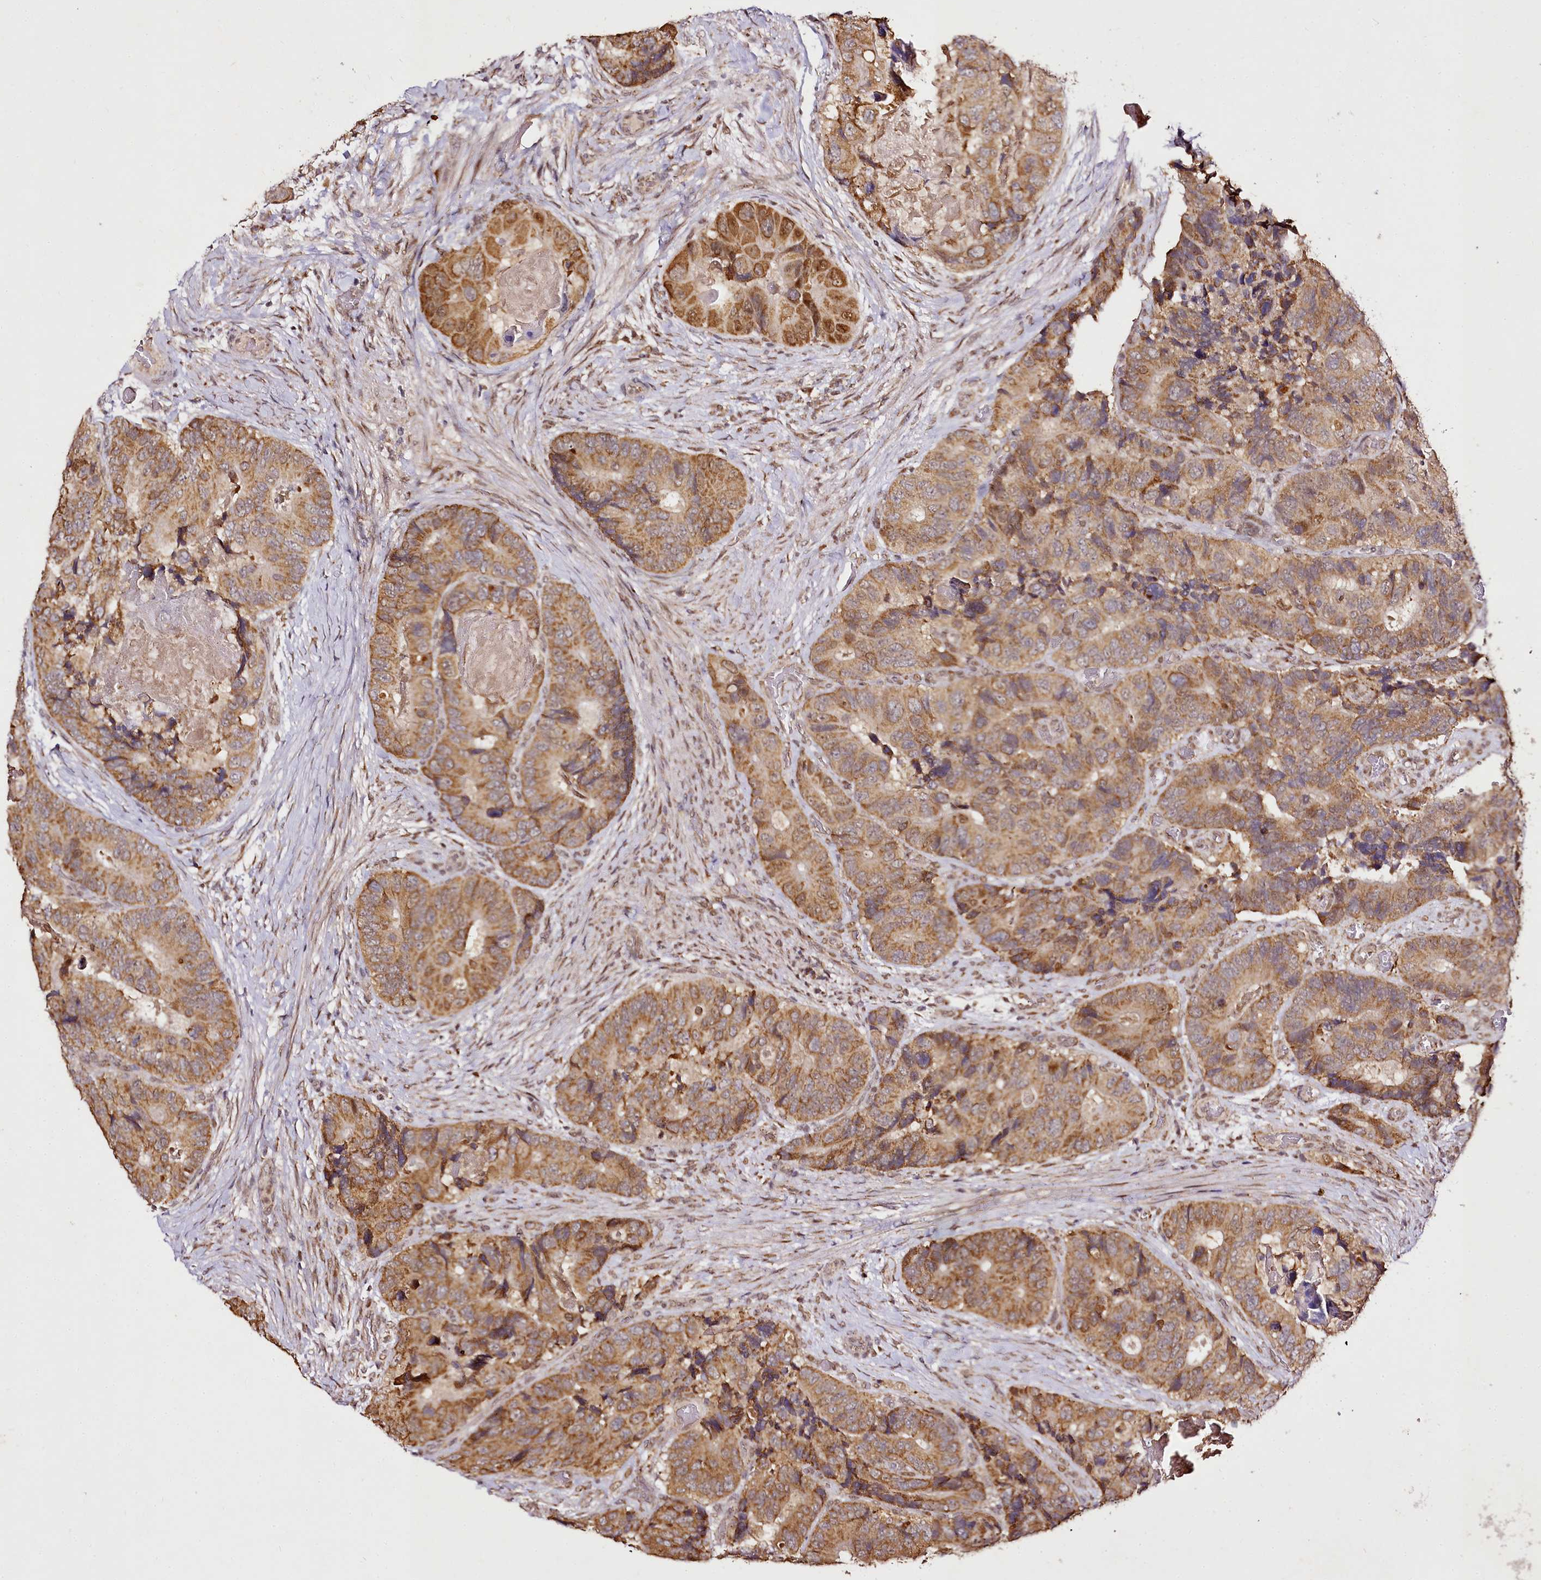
{"staining": {"intensity": "moderate", "quantity": ">75%", "location": "cytoplasmic/membranous"}, "tissue": "colorectal cancer", "cell_type": "Tumor cells", "image_type": "cancer", "snomed": [{"axis": "morphology", "description": "Adenocarcinoma, NOS"}, {"axis": "topography", "description": "Colon"}], "caption": "A brown stain highlights moderate cytoplasmic/membranous positivity of a protein in human colorectal adenocarcinoma tumor cells.", "gene": "EDIL3", "patient": {"sex": "male", "age": 84}}